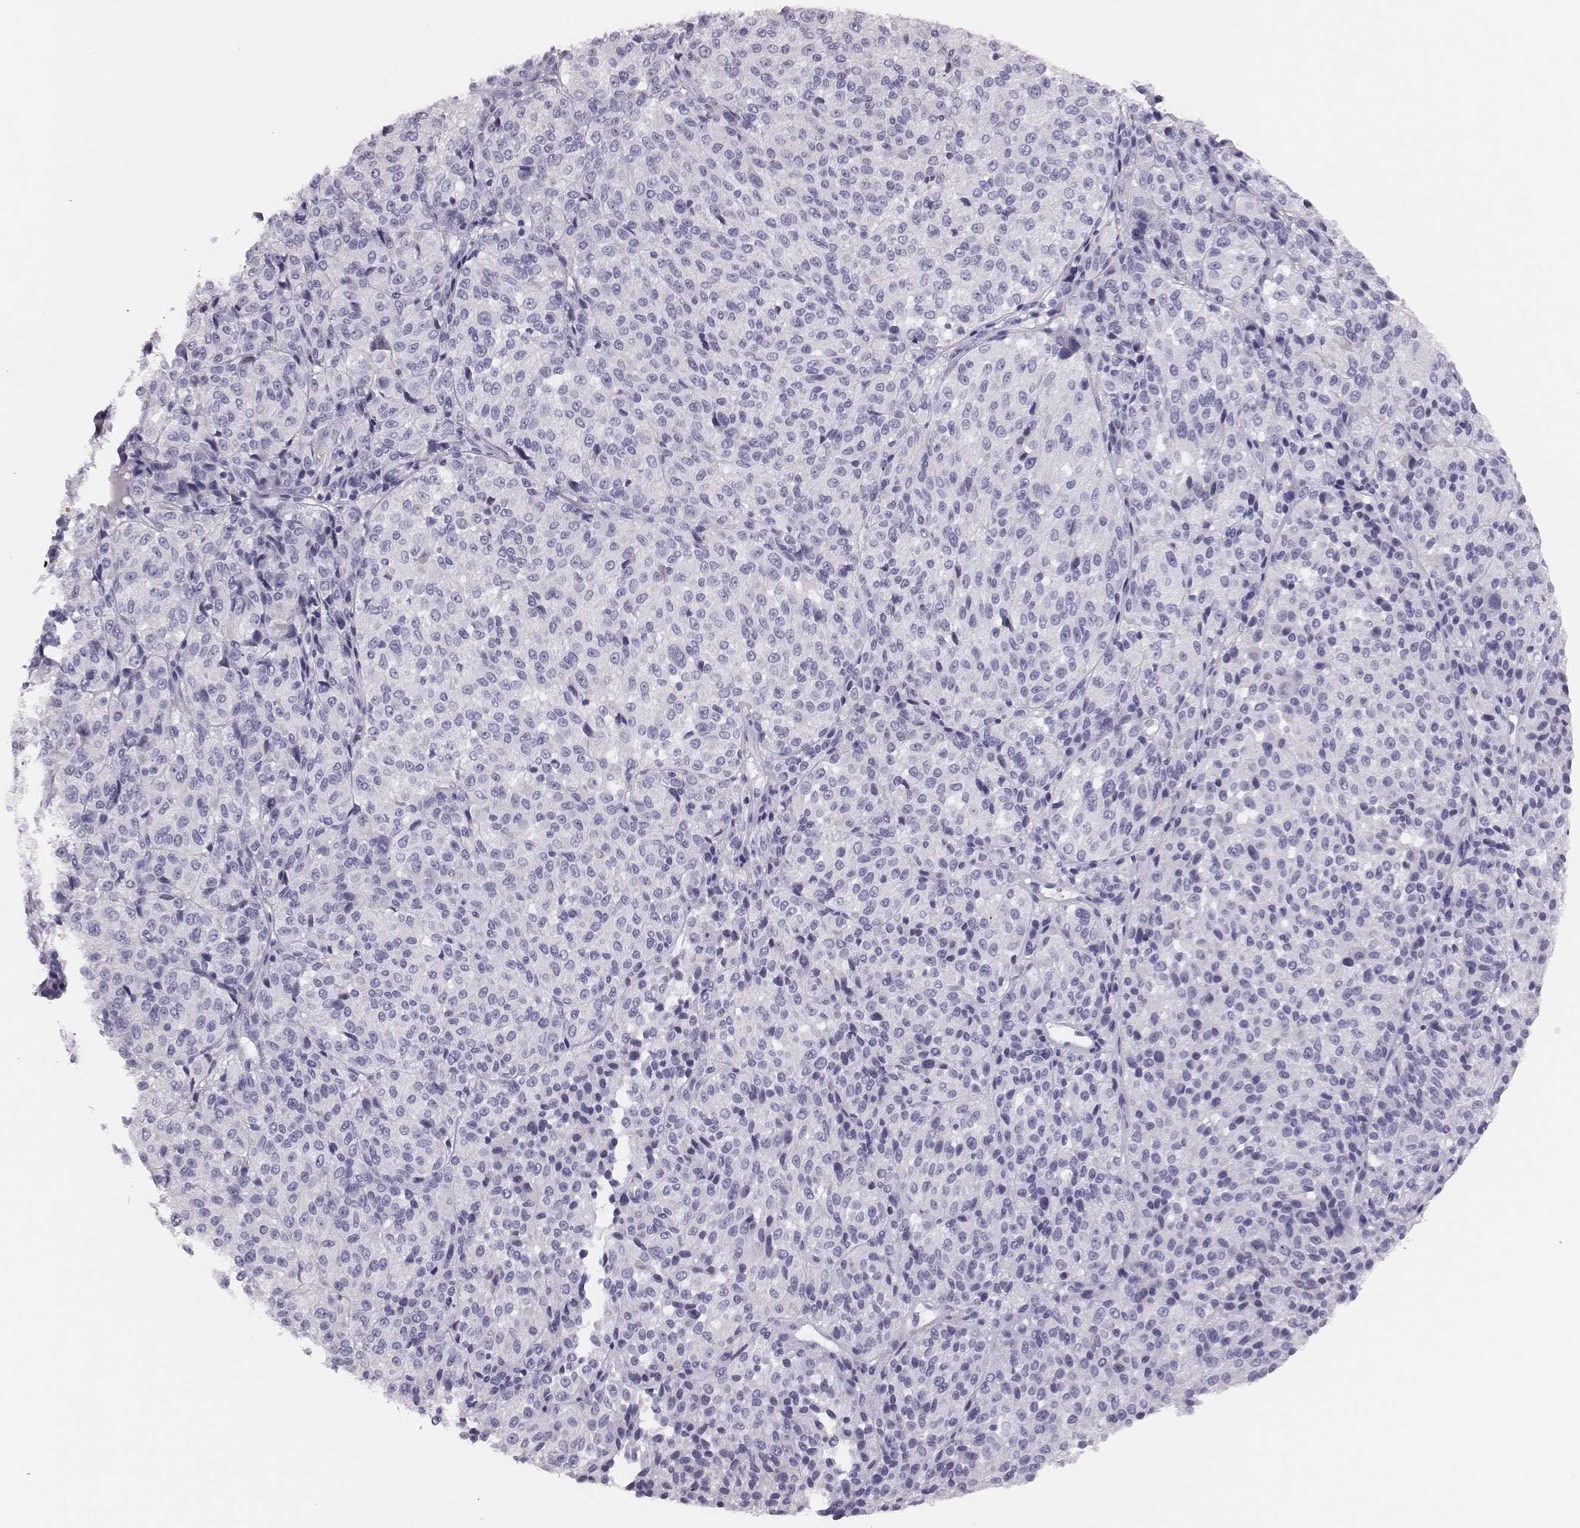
{"staining": {"intensity": "negative", "quantity": "none", "location": "none"}, "tissue": "melanoma", "cell_type": "Tumor cells", "image_type": "cancer", "snomed": [{"axis": "morphology", "description": "Malignant melanoma, Metastatic site"}, {"axis": "topography", "description": "Brain"}], "caption": "High power microscopy image of an IHC micrograph of malignant melanoma (metastatic site), revealing no significant positivity in tumor cells.", "gene": "H1-6", "patient": {"sex": "female", "age": 56}}